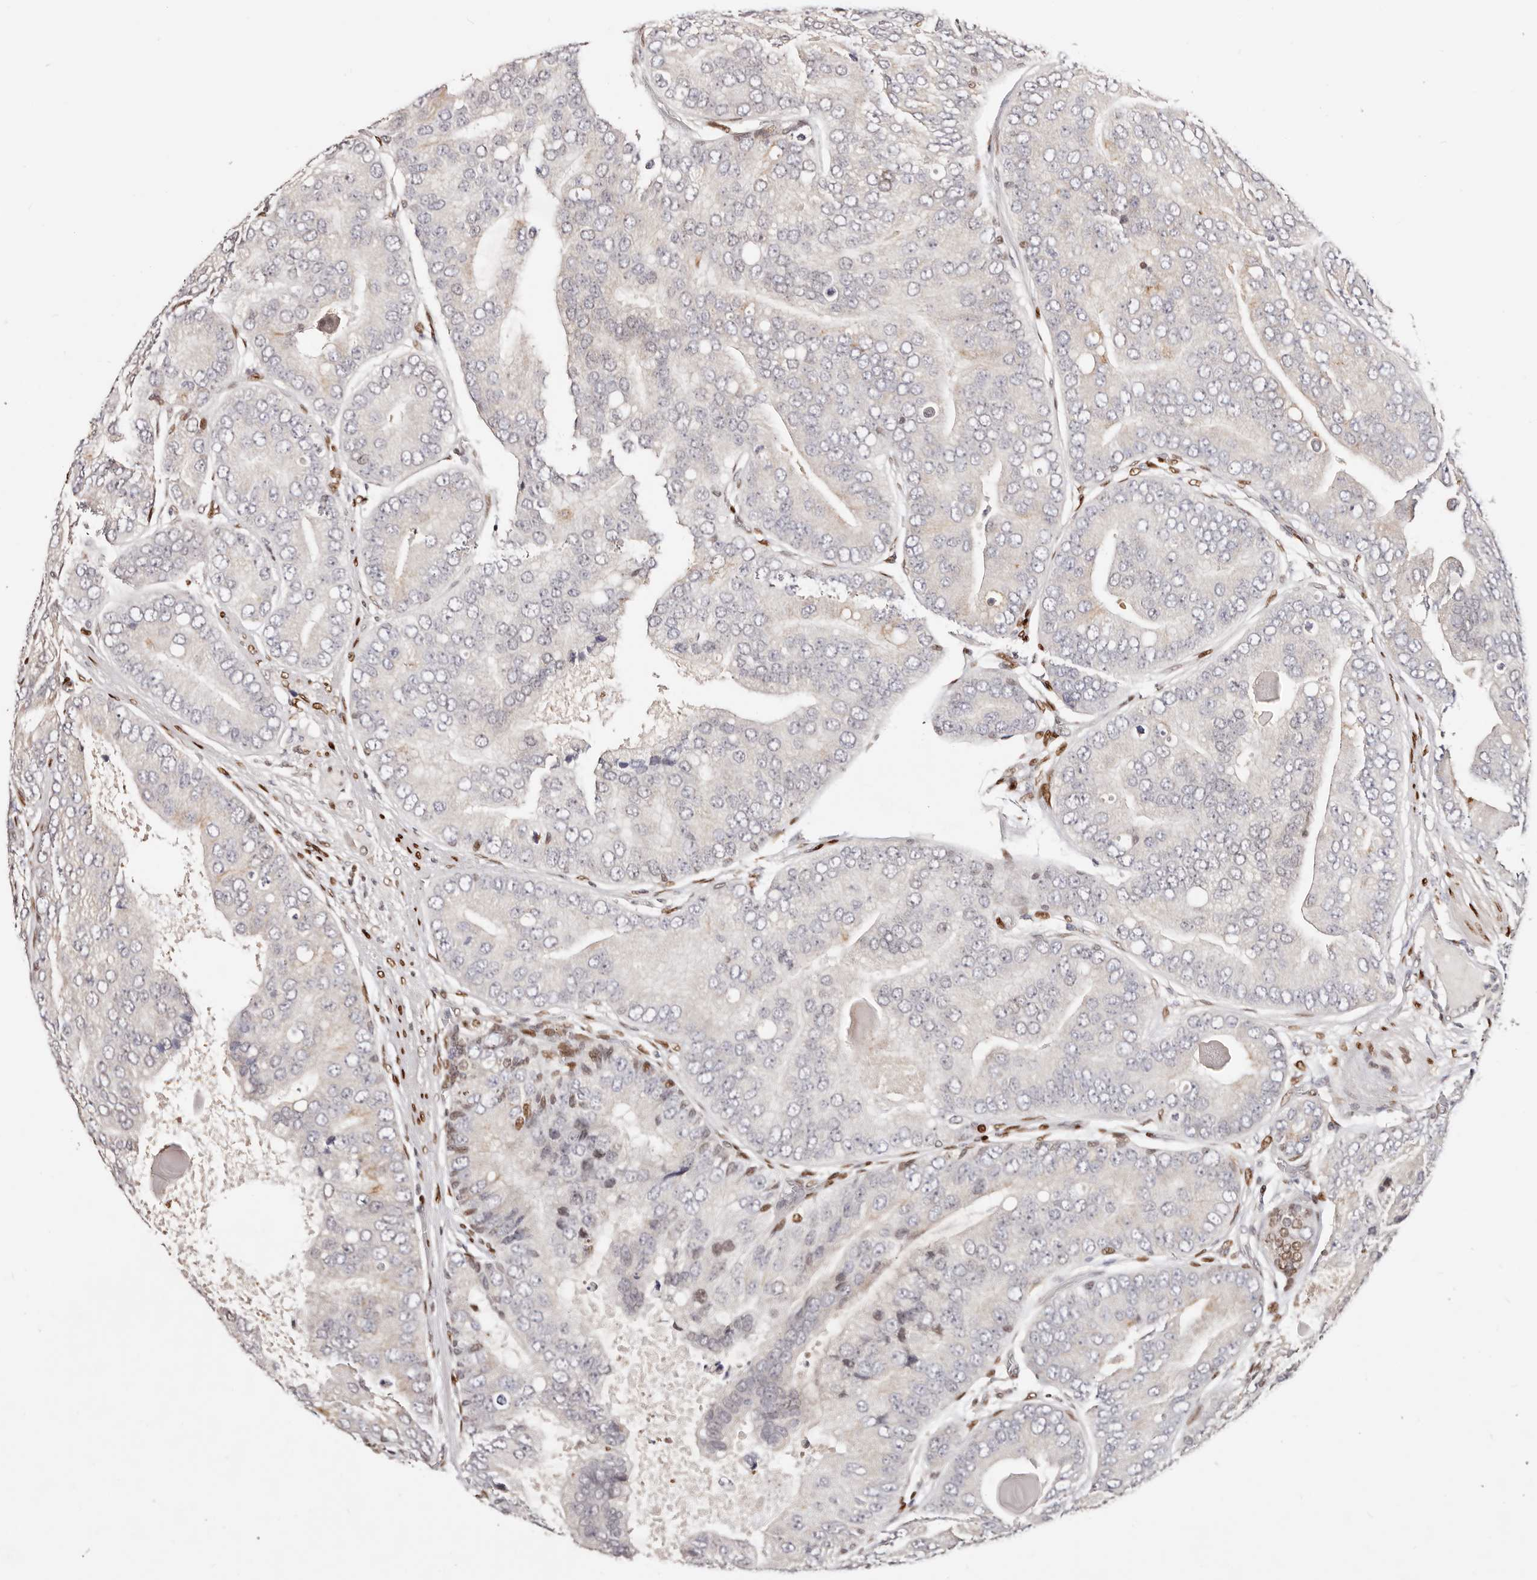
{"staining": {"intensity": "moderate", "quantity": "<25%", "location": "cytoplasmic/membranous"}, "tissue": "prostate cancer", "cell_type": "Tumor cells", "image_type": "cancer", "snomed": [{"axis": "morphology", "description": "Adenocarcinoma, High grade"}, {"axis": "topography", "description": "Prostate"}], "caption": "Prostate cancer (adenocarcinoma (high-grade)) was stained to show a protein in brown. There is low levels of moderate cytoplasmic/membranous staining in approximately <25% of tumor cells.", "gene": "IQGAP3", "patient": {"sex": "male", "age": 70}}